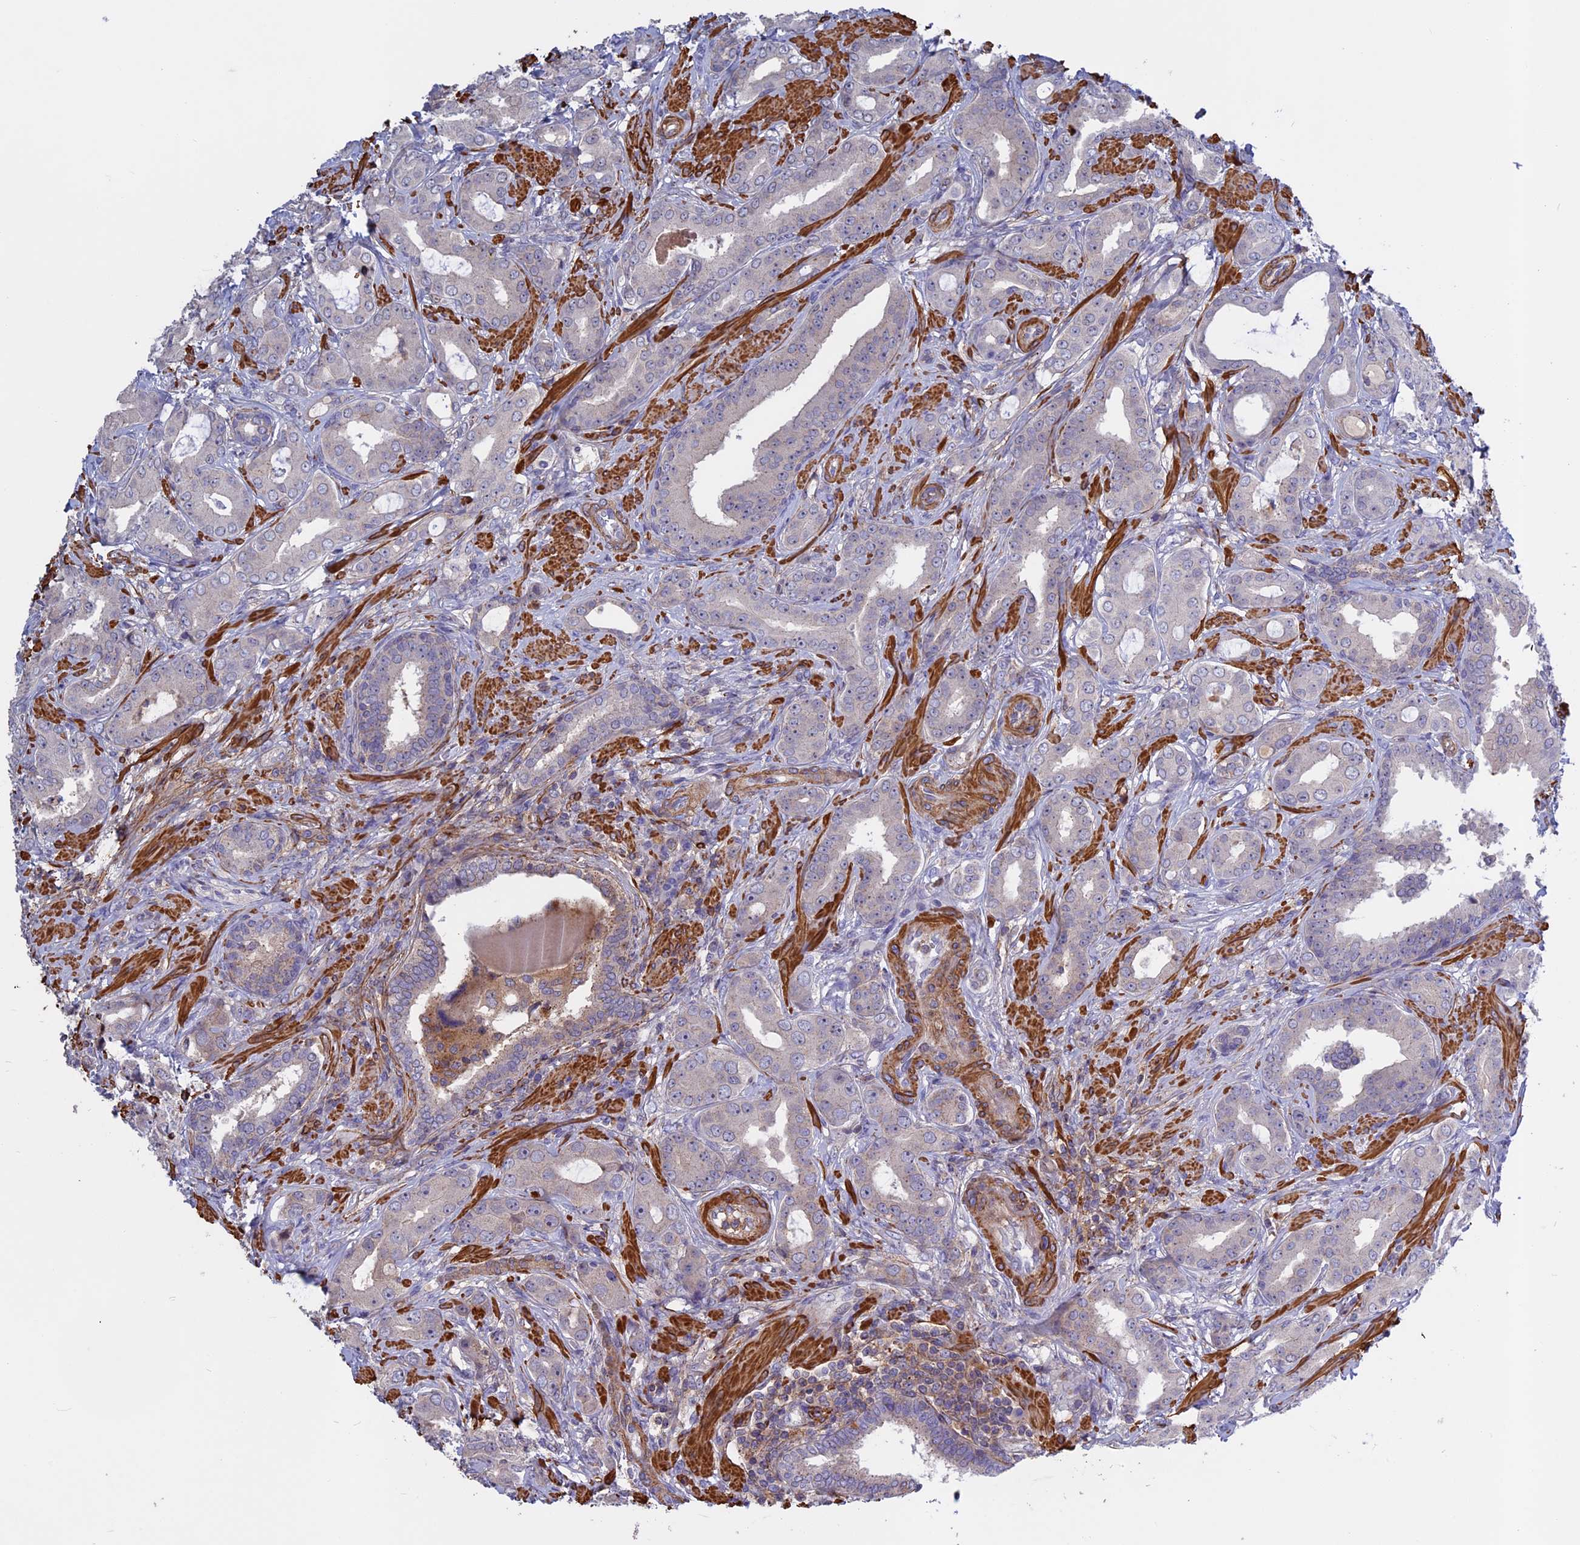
{"staining": {"intensity": "negative", "quantity": "none", "location": "none"}, "tissue": "prostate cancer", "cell_type": "Tumor cells", "image_type": "cancer", "snomed": [{"axis": "morphology", "description": "Adenocarcinoma, Low grade"}, {"axis": "topography", "description": "Prostate"}], "caption": "Protein analysis of prostate low-grade adenocarcinoma displays no significant positivity in tumor cells.", "gene": "LYPD5", "patient": {"sex": "male", "age": 57}}